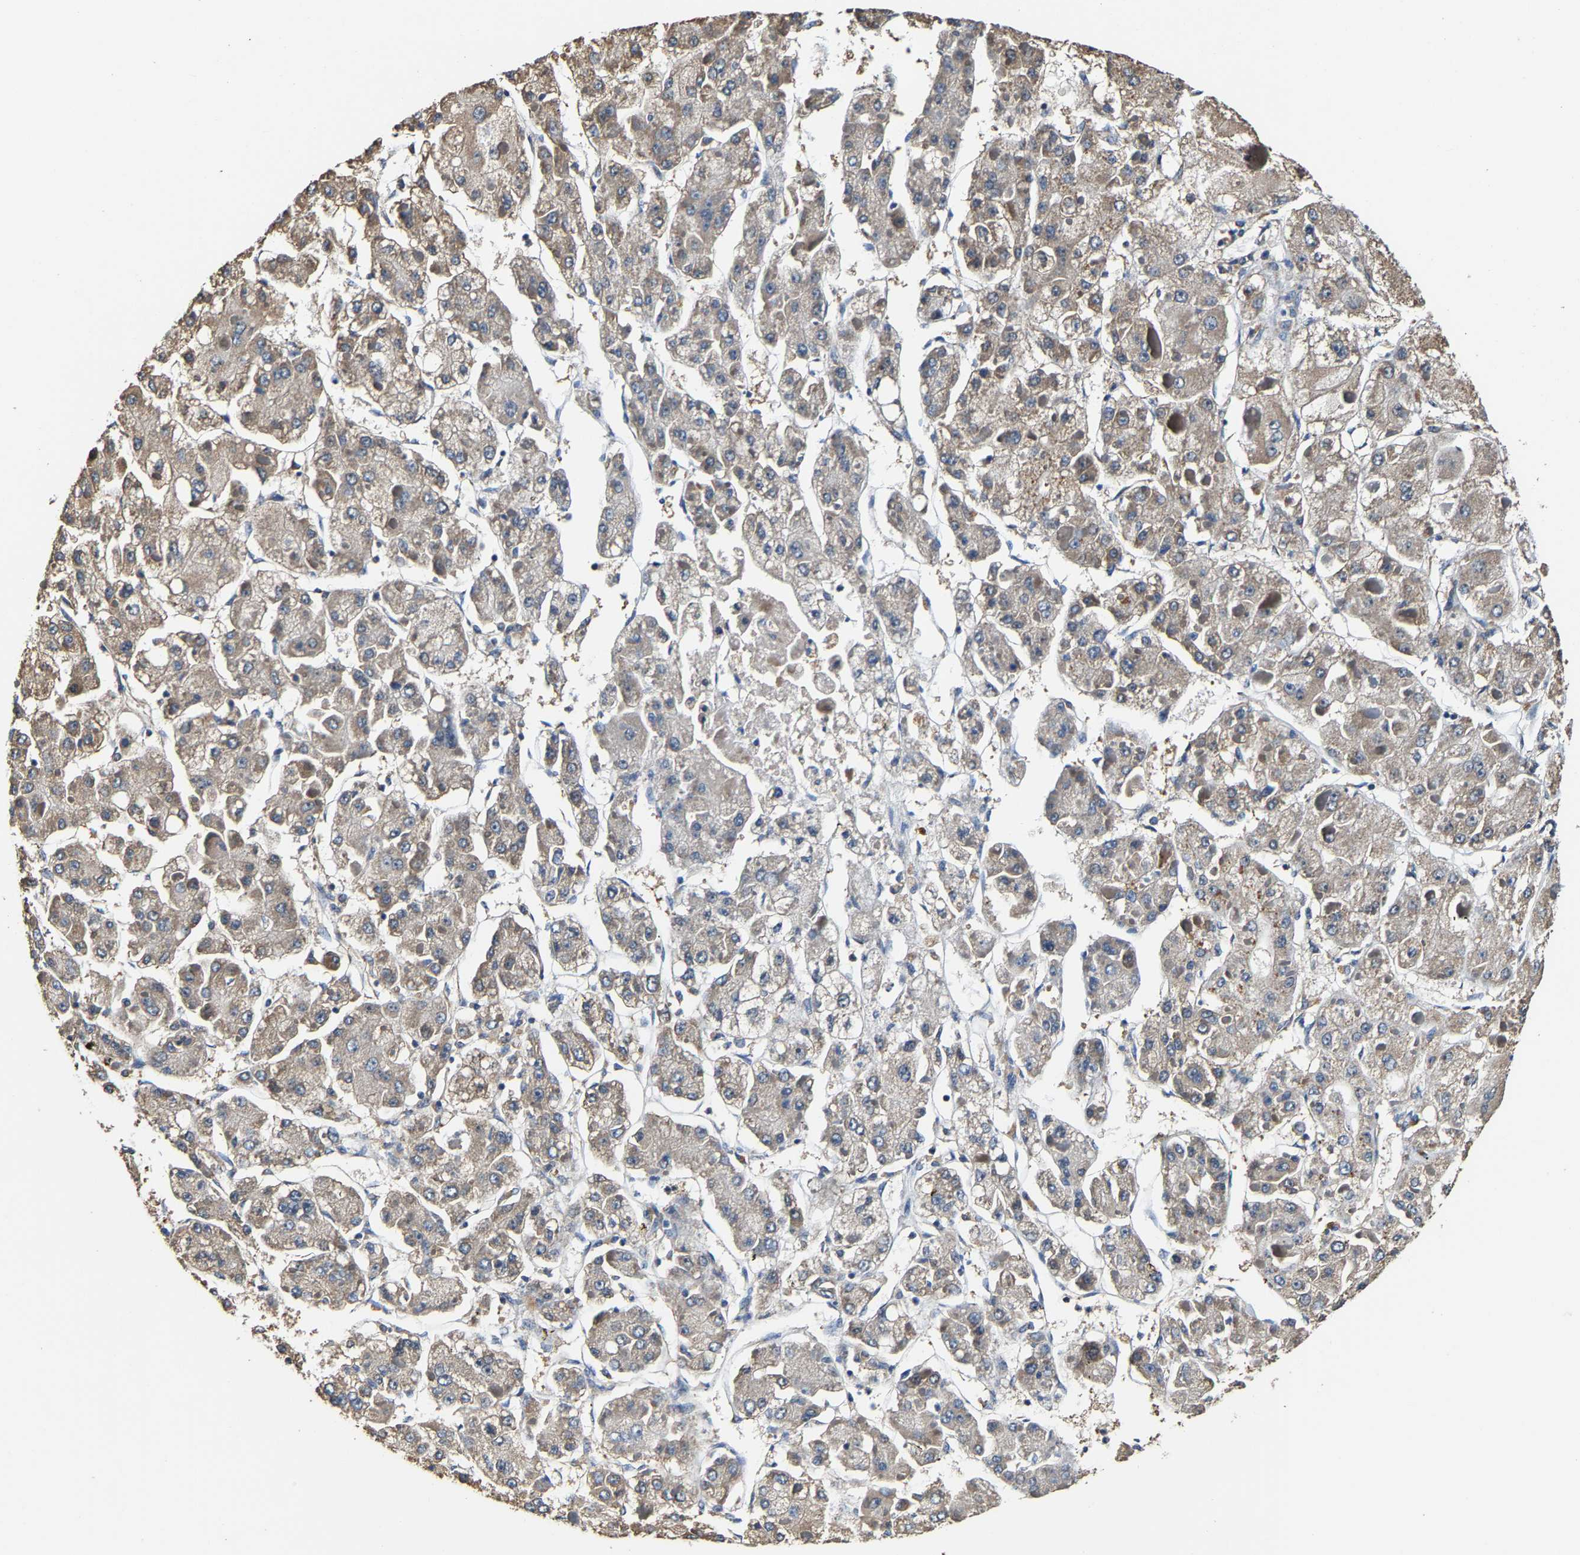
{"staining": {"intensity": "moderate", "quantity": "25%-75%", "location": "cytoplasmic/membranous"}, "tissue": "liver cancer", "cell_type": "Tumor cells", "image_type": "cancer", "snomed": [{"axis": "morphology", "description": "Carcinoma, Hepatocellular, NOS"}, {"axis": "topography", "description": "Liver"}], "caption": "Liver cancer (hepatocellular carcinoma) tissue reveals moderate cytoplasmic/membranous positivity in about 25%-75% of tumor cells The staining was performed using DAB (3,3'-diaminobenzidine), with brown indicating positive protein expression. Nuclei are stained blue with hematoxylin.", "gene": "GFRA3", "patient": {"sex": "female", "age": 73}}